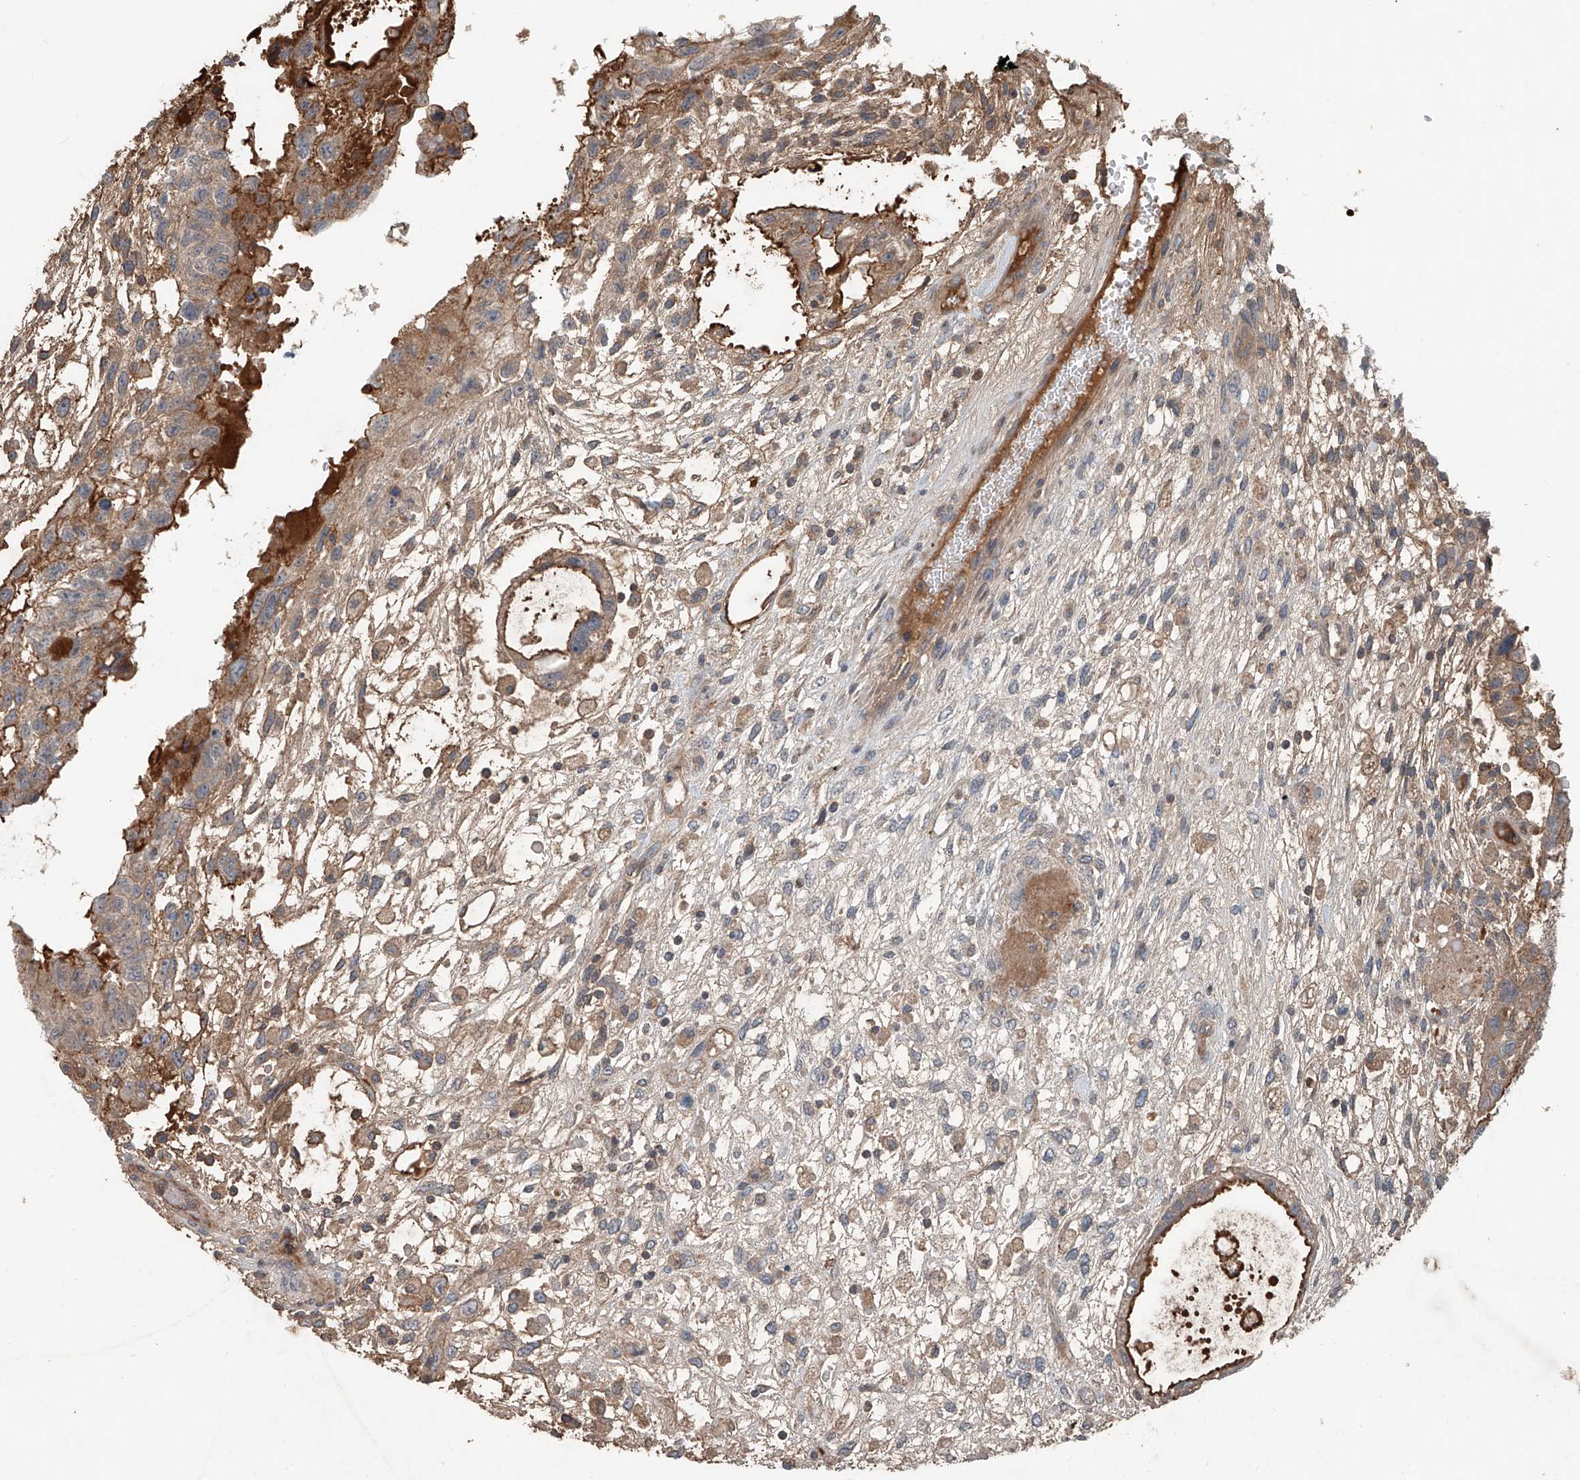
{"staining": {"intensity": "weak", "quantity": "25%-75%", "location": "cytoplasmic/membranous"}, "tissue": "testis cancer", "cell_type": "Tumor cells", "image_type": "cancer", "snomed": [{"axis": "morphology", "description": "Carcinoma, Embryonal, NOS"}, {"axis": "topography", "description": "Testis"}], "caption": "There is low levels of weak cytoplasmic/membranous staining in tumor cells of embryonal carcinoma (testis), as demonstrated by immunohistochemical staining (brown color).", "gene": "ADAM23", "patient": {"sex": "male", "age": 36}}